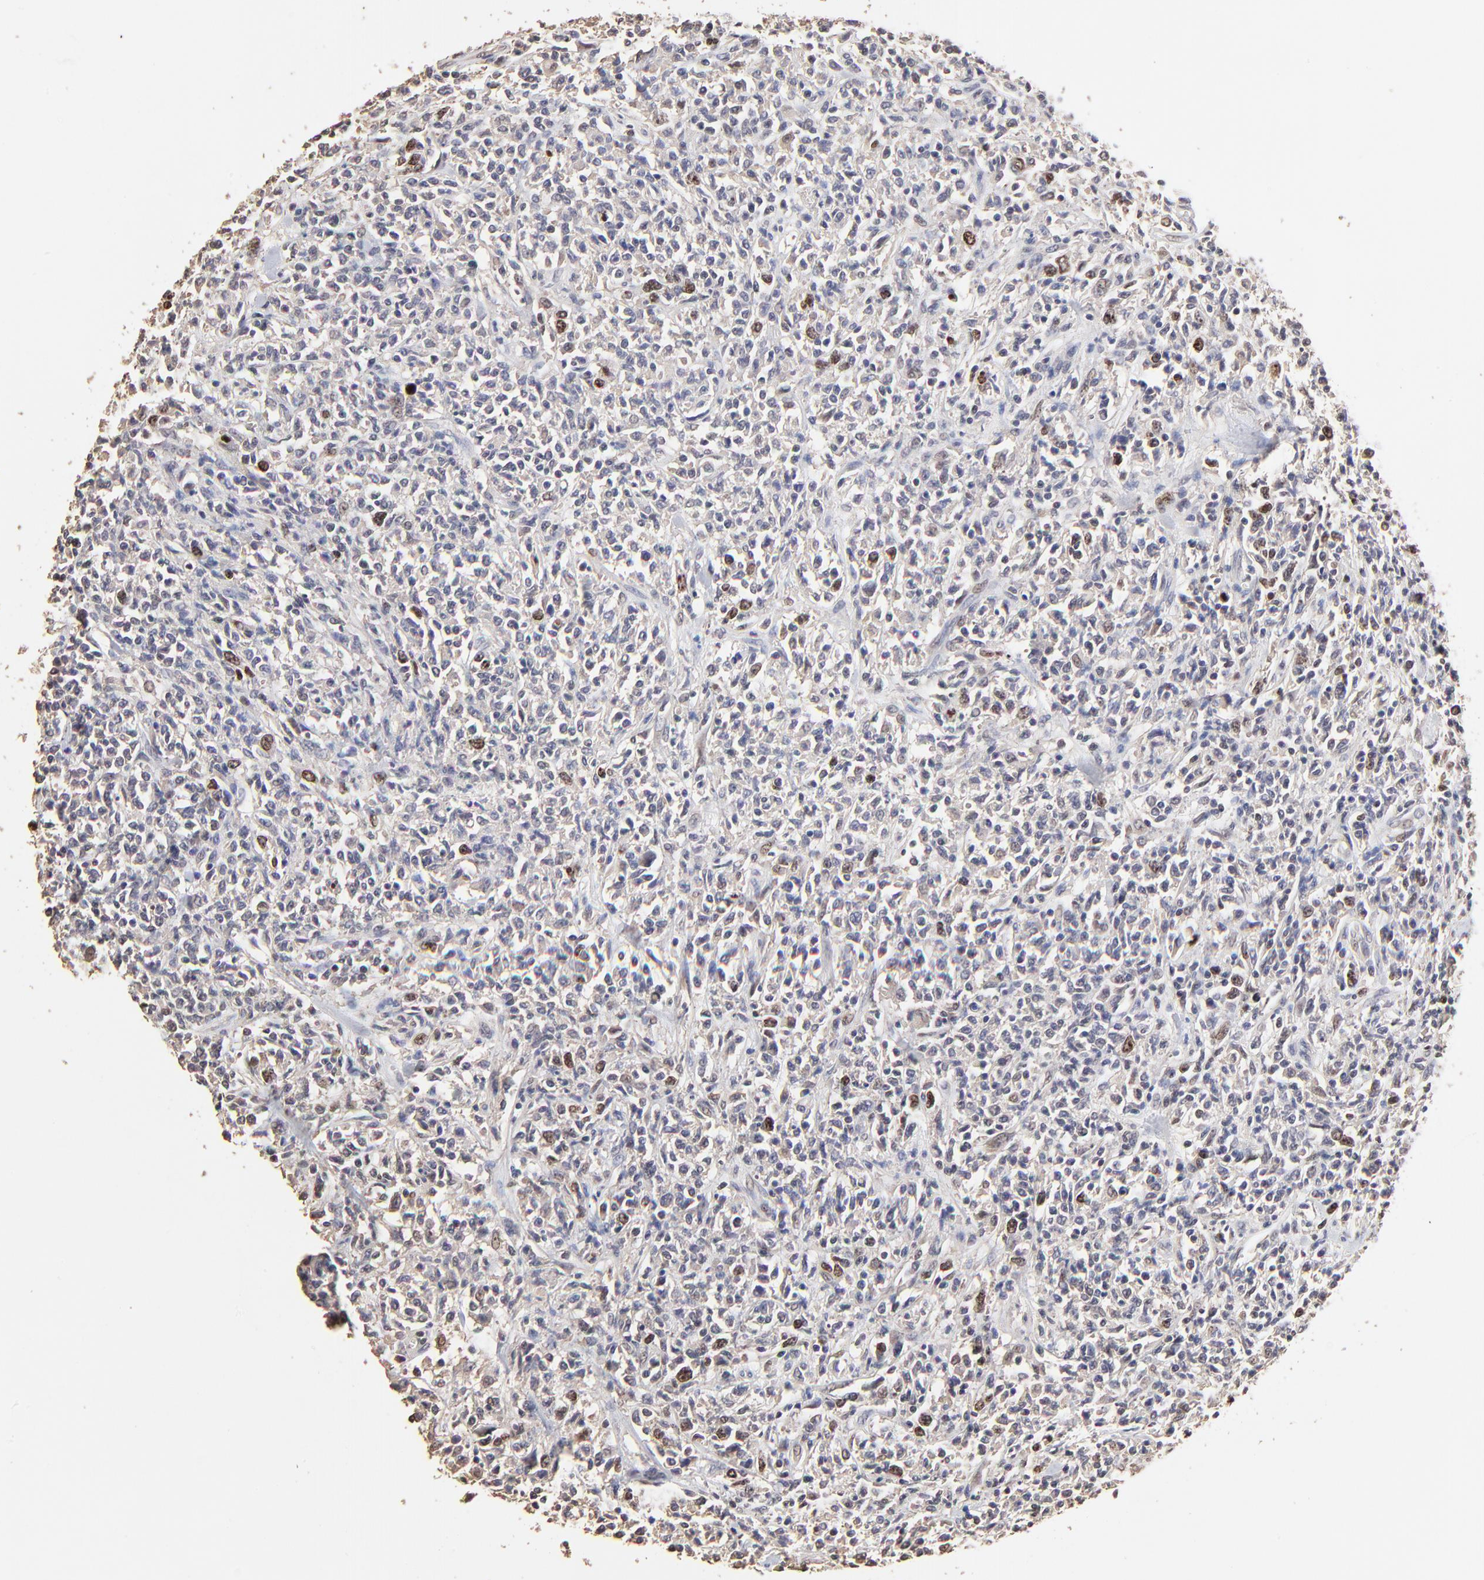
{"staining": {"intensity": "moderate", "quantity": "<25%", "location": "nuclear"}, "tissue": "lymphoma", "cell_type": "Tumor cells", "image_type": "cancer", "snomed": [{"axis": "morphology", "description": "Malignant lymphoma, non-Hodgkin's type, Low grade"}, {"axis": "topography", "description": "Small intestine"}], "caption": "Lymphoma tissue exhibits moderate nuclear positivity in about <25% of tumor cells, visualized by immunohistochemistry.", "gene": "BIRC5", "patient": {"sex": "female", "age": 59}}